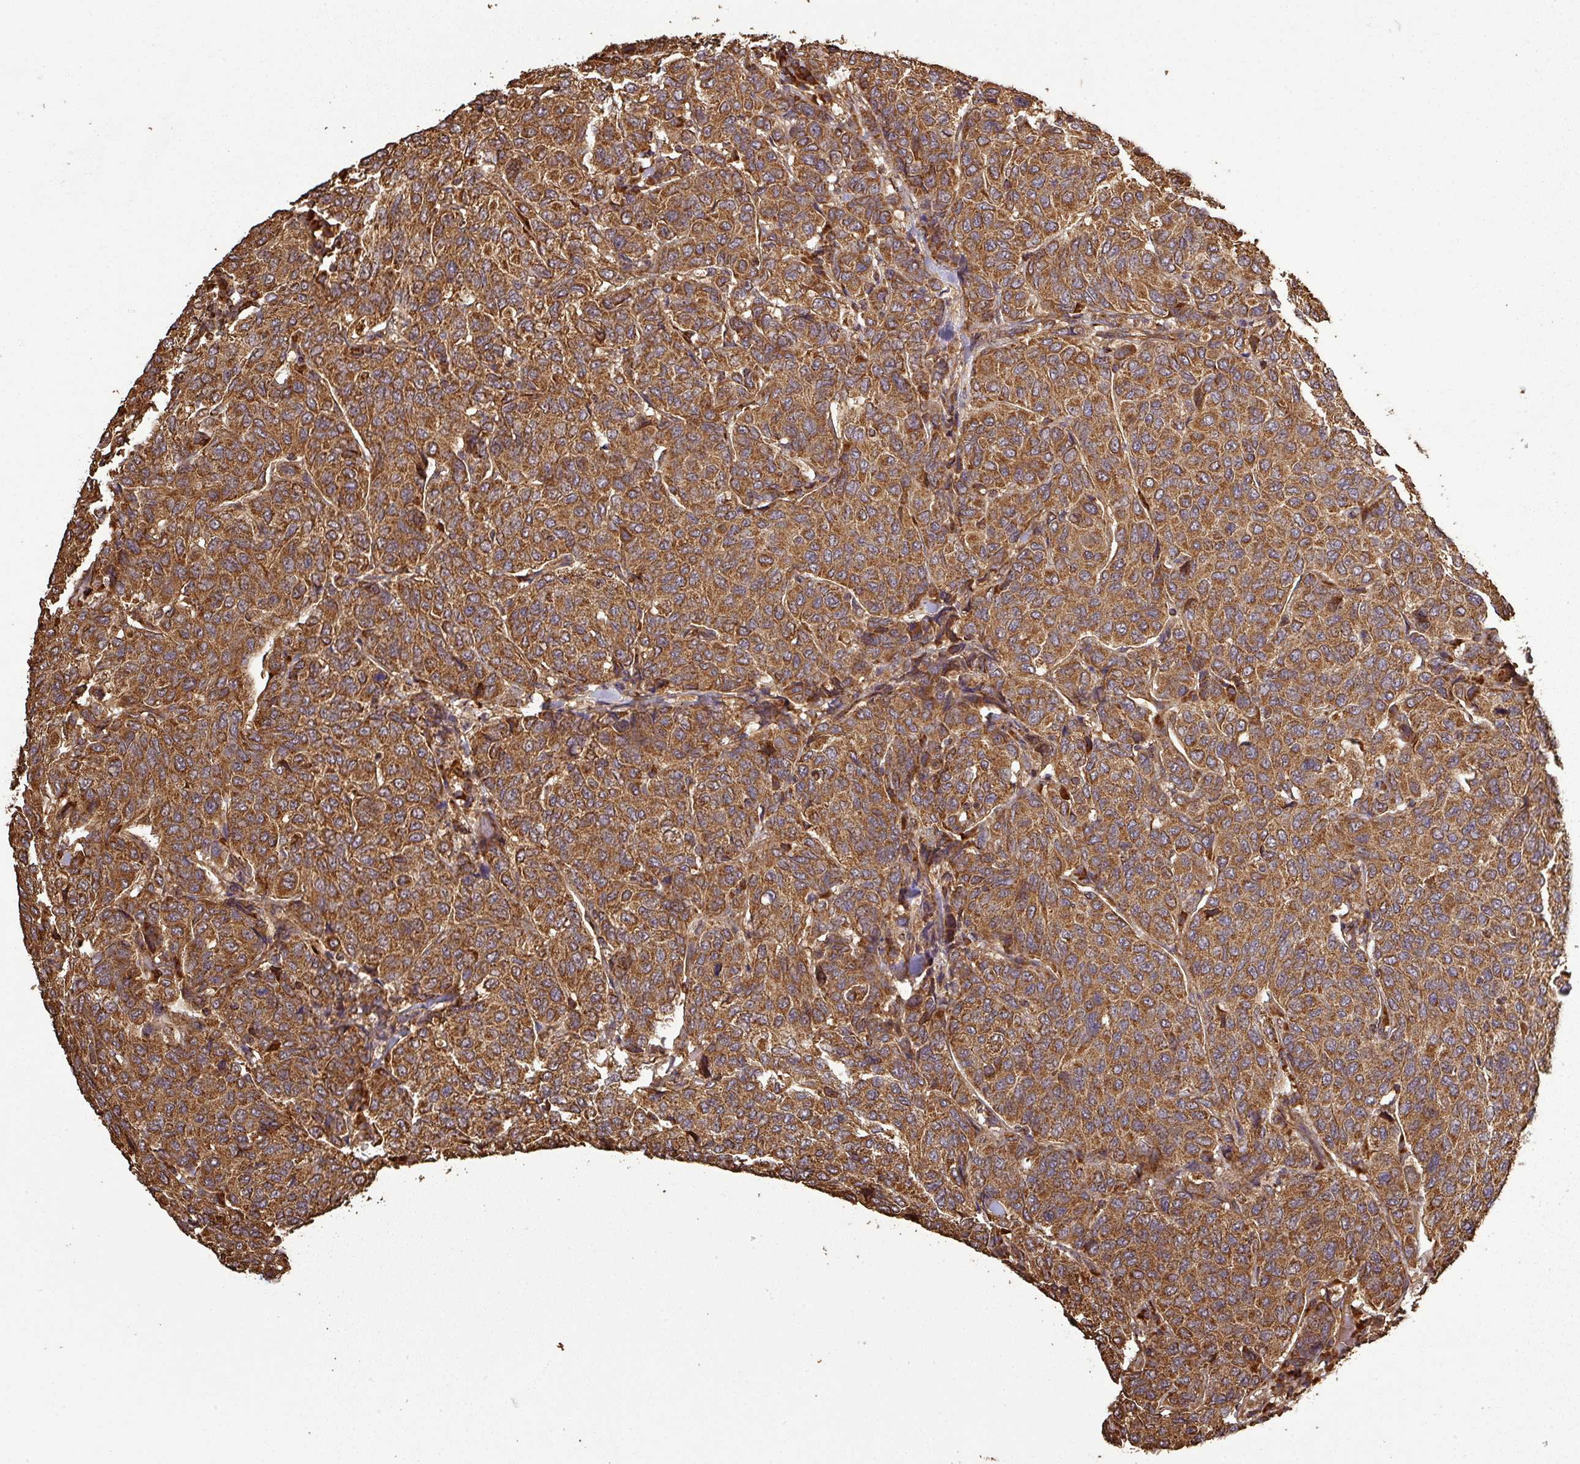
{"staining": {"intensity": "moderate", "quantity": ">75%", "location": "cytoplasmic/membranous"}, "tissue": "breast cancer", "cell_type": "Tumor cells", "image_type": "cancer", "snomed": [{"axis": "morphology", "description": "Duct carcinoma"}, {"axis": "topography", "description": "Breast"}], "caption": "IHC of intraductal carcinoma (breast) demonstrates medium levels of moderate cytoplasmic/membranous positivity in approximately >75% of tumor cells.", "gene": "PLEKHM1", "patient": {"sex": "female", "age": 55}}